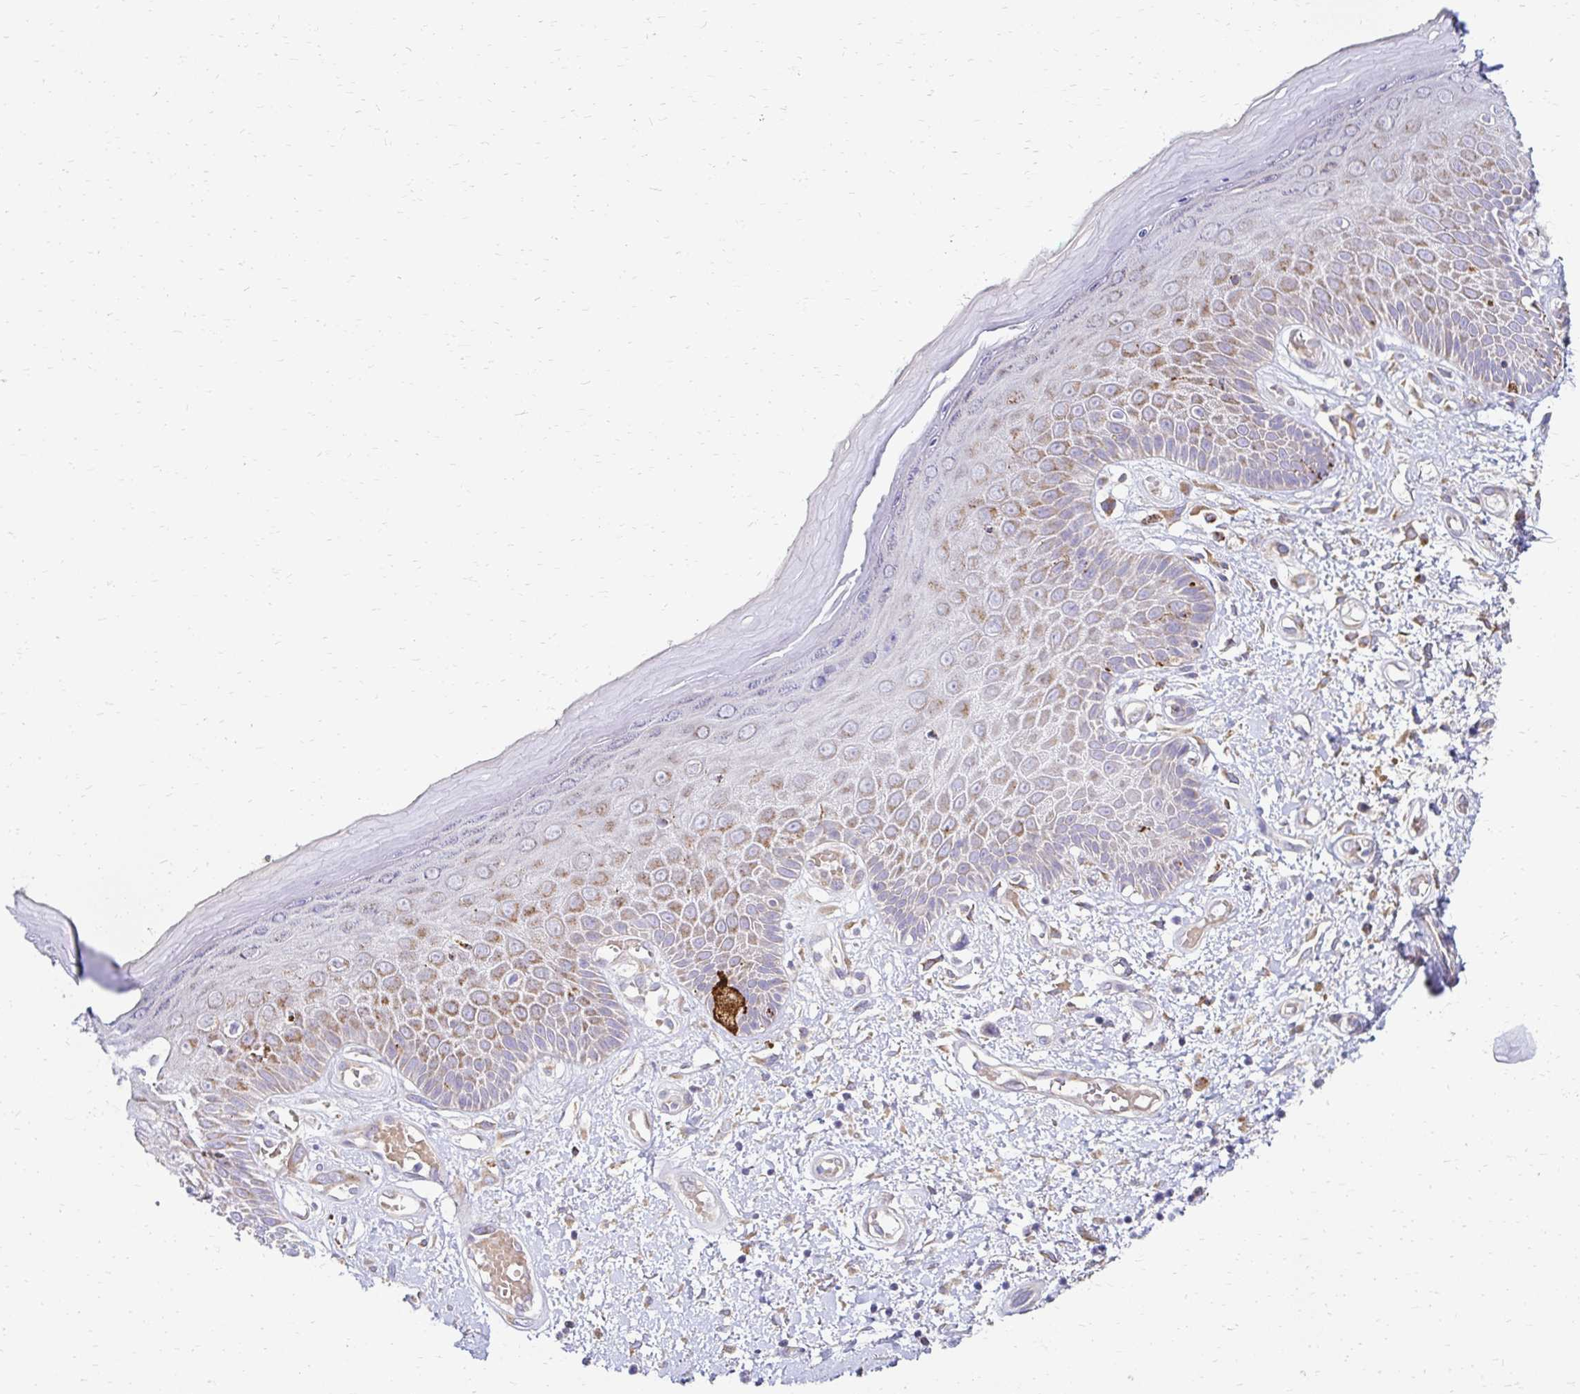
{"staining": {"intensity": "moderate", "quantity": "25%-75%", "location": "cytoplasmic/membranous"}, "tissue": "skin", "cell_type": "Epidermal cells", "image_type": "normal", "snomed": [{"axis": "morphology", "description": "Normal tissue, NOS"}, {"axis": "topography", "description": "Anal"}, {"axis": "topography", "description": "Peripheral nerve tissue"}], "caption": "Skin stained with DAB immunohistochemistry (IHC) displays medium levels of moderate cytoplasmic/membranous positivity in about 25%-75% of epidermal cells.", "gene": "IDUA", "patient": {"sex": "male", "age": 78}}